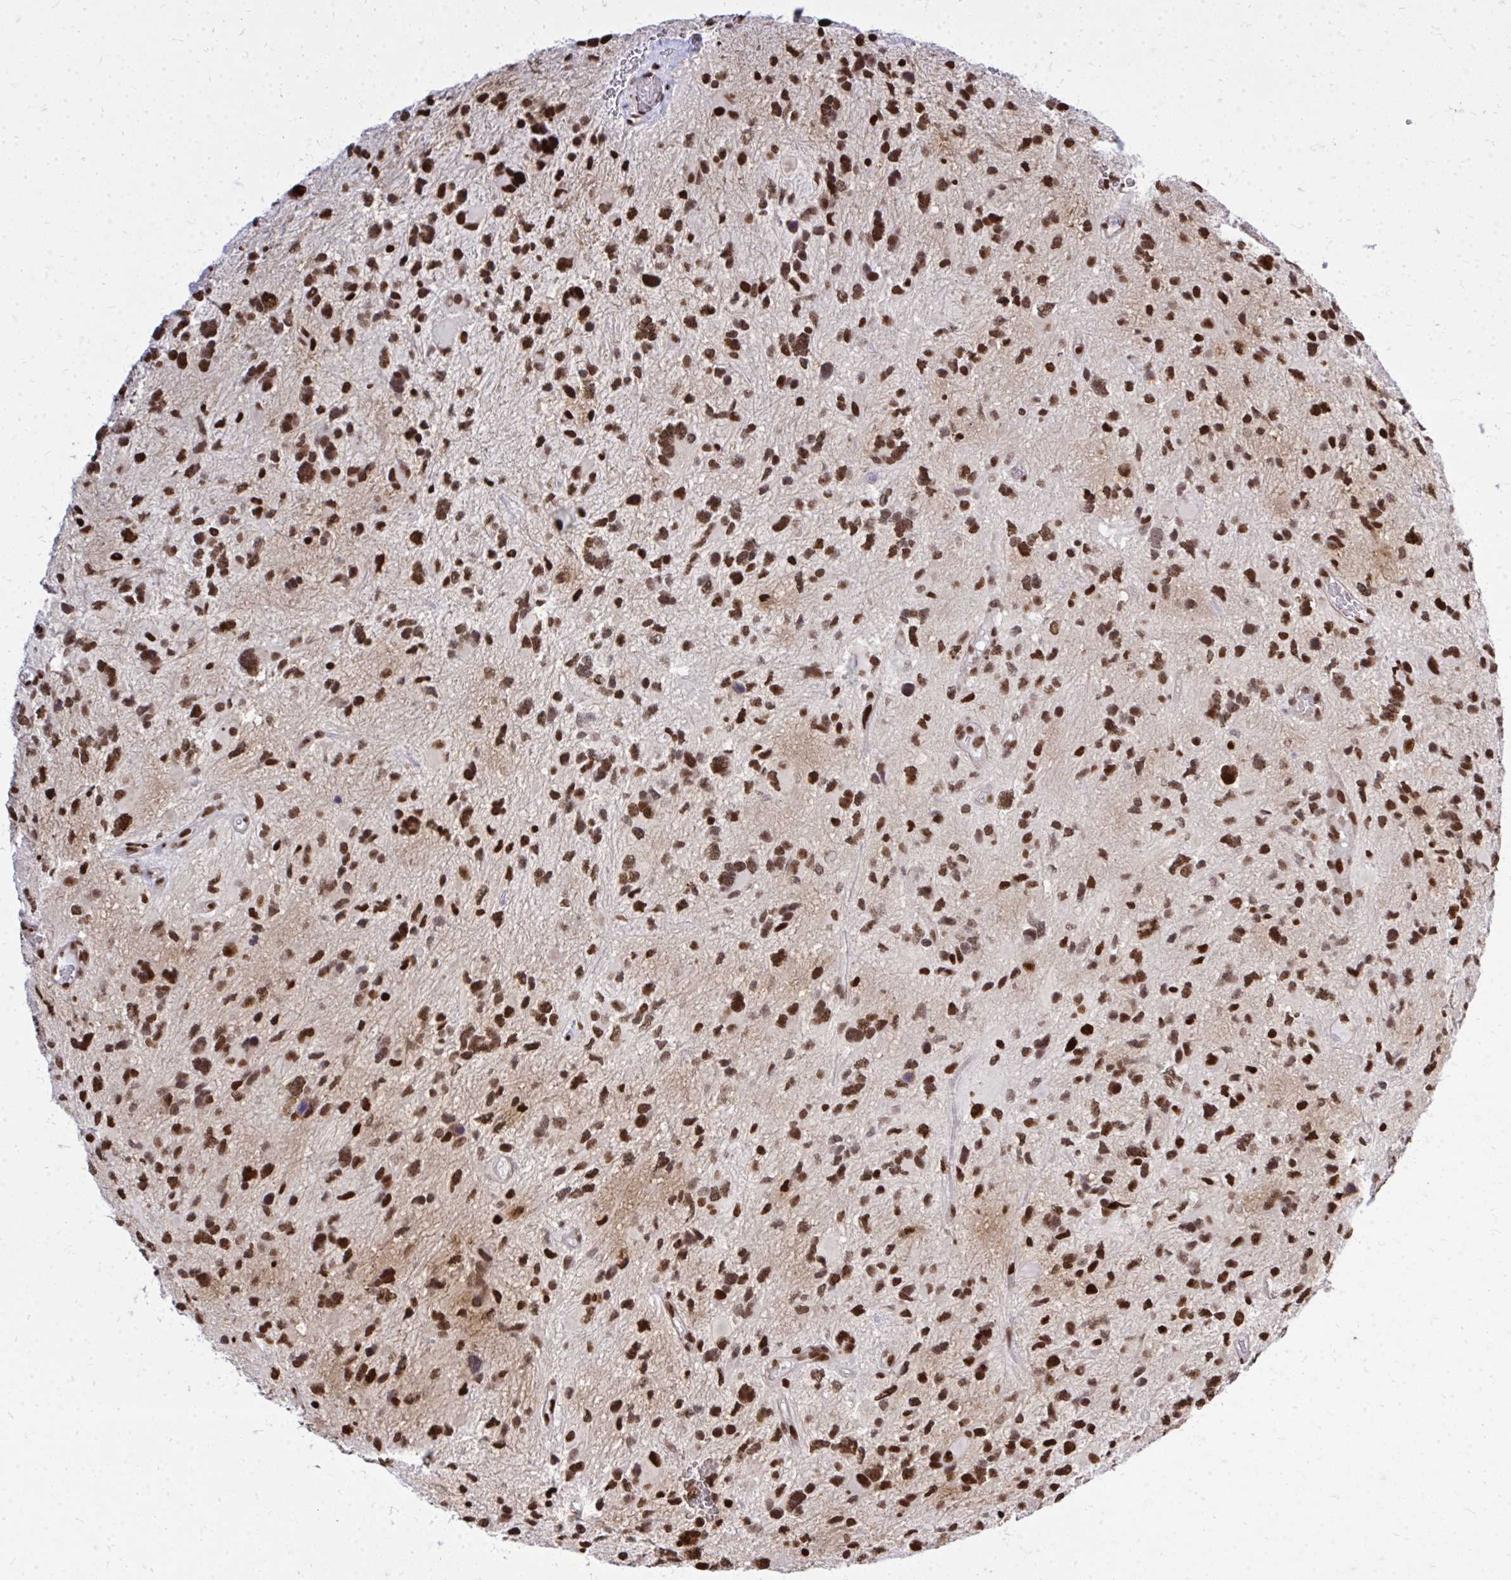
{"staining": {"intensity": "strong", "quantity": ">75%", "location": "nuclear"}, "tissue": "glioma", "cell_type": "Tumor cells", "image_type": "cancer", "snomed": [{"axis": "morphology", "description": "Glioma, malignant, High grade"}, {"axis": "topography", "description": "Brain"}], "caption": "Human glioma stained for a protein (brown) demonstrates strong nuclear positive positivity in about >75% of tumor cells.", "gene": "TBL1Y", "patient": {"sex": "female", "age": 11}}